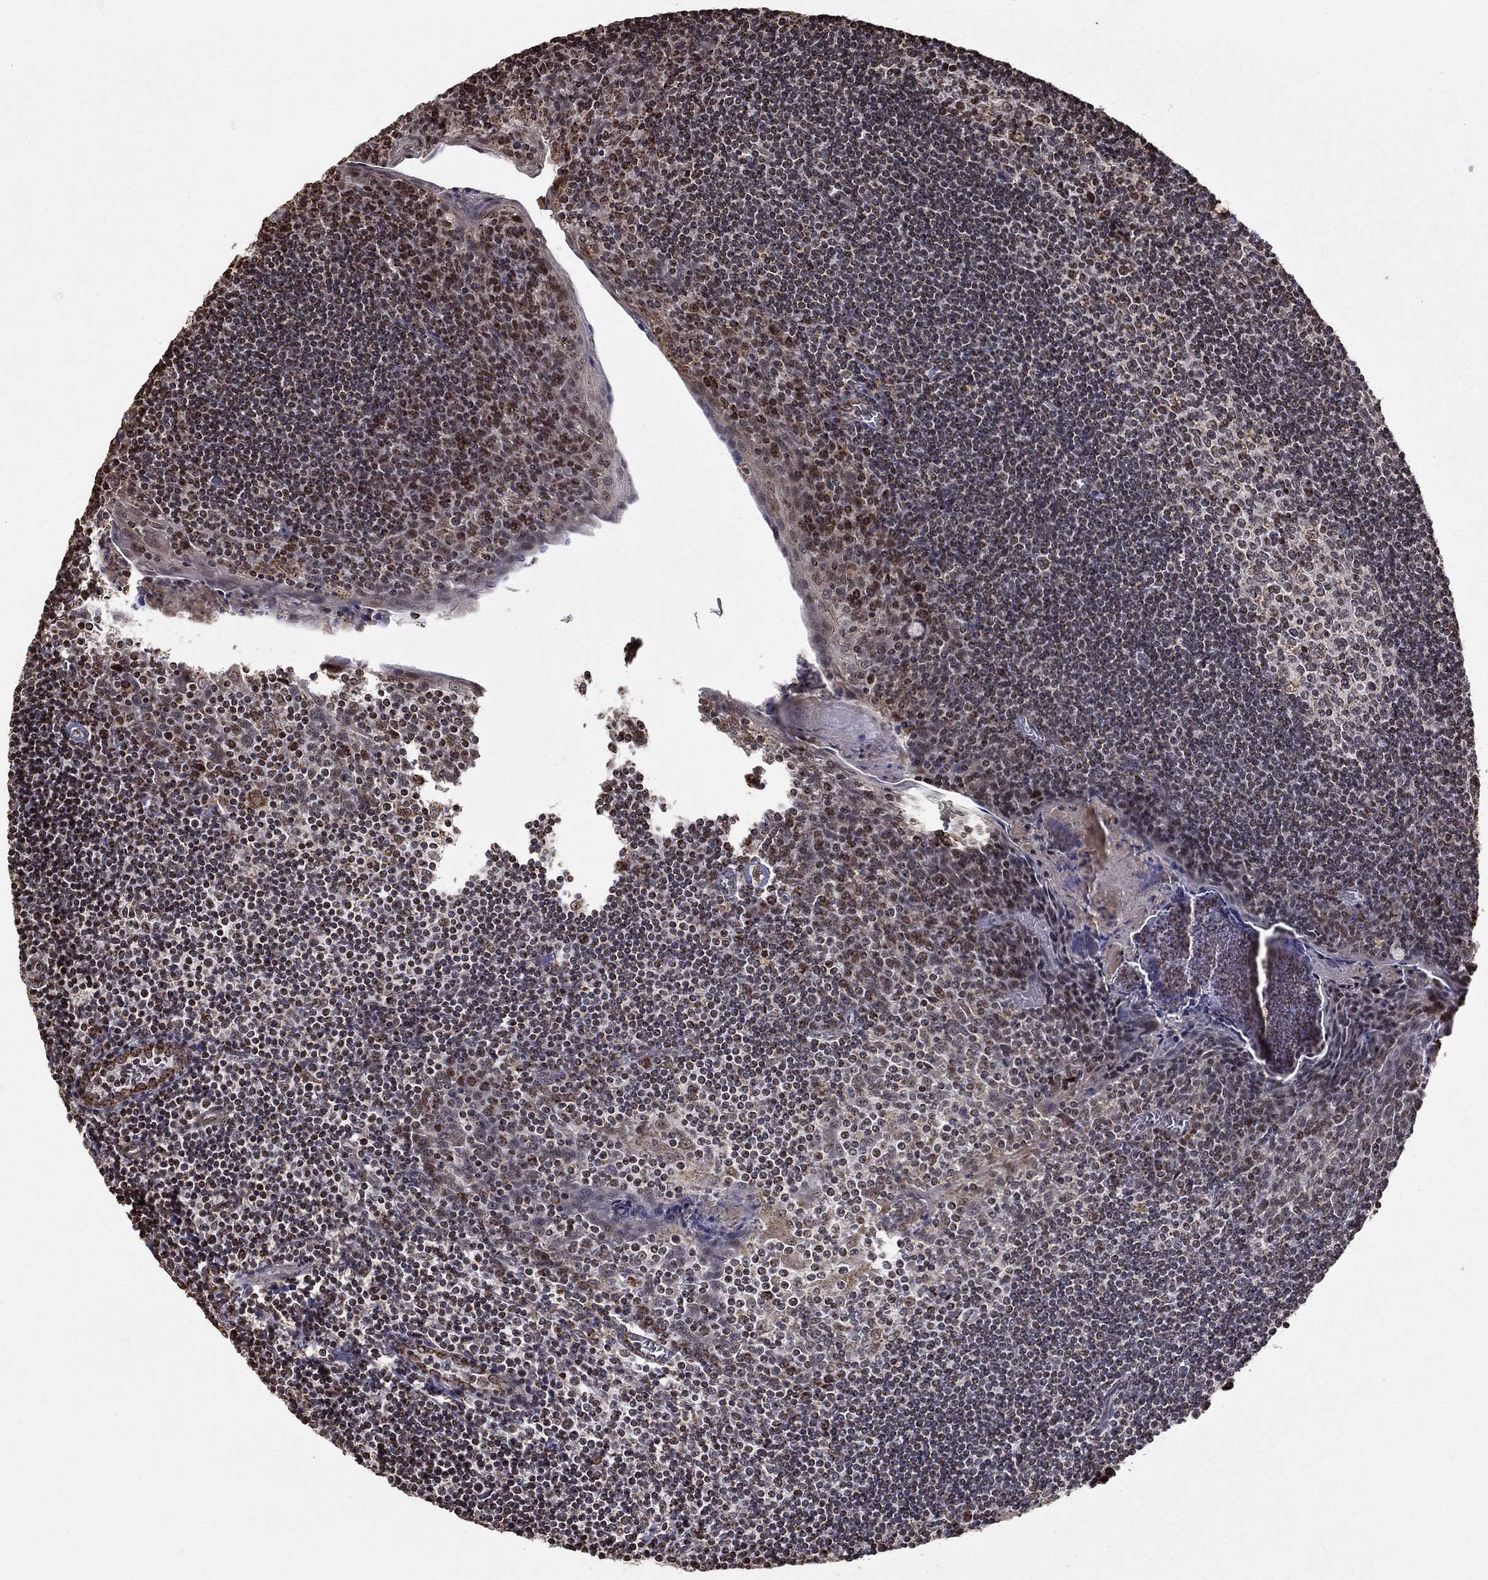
{"staining": {"intensity": "negative", "quantity": "none", "location": "none"}, "tissue": "tonsil", "cell_type": "Germinal center cells", "image_type": "normal", "snomed": [{"axis": "morphology", "description": "Normal tissue, NOS"}, {"axis": "topography", "description": "Tonsil"}], "caption": "Immunohistochemistry (IHC) image of benign tonsil stained for a protein (brown), which shows no expression in germinal center cells. Nuclei are stained in blue.", "gene": "ACOT13", "patient": {"sex": "female", "age": 12}}